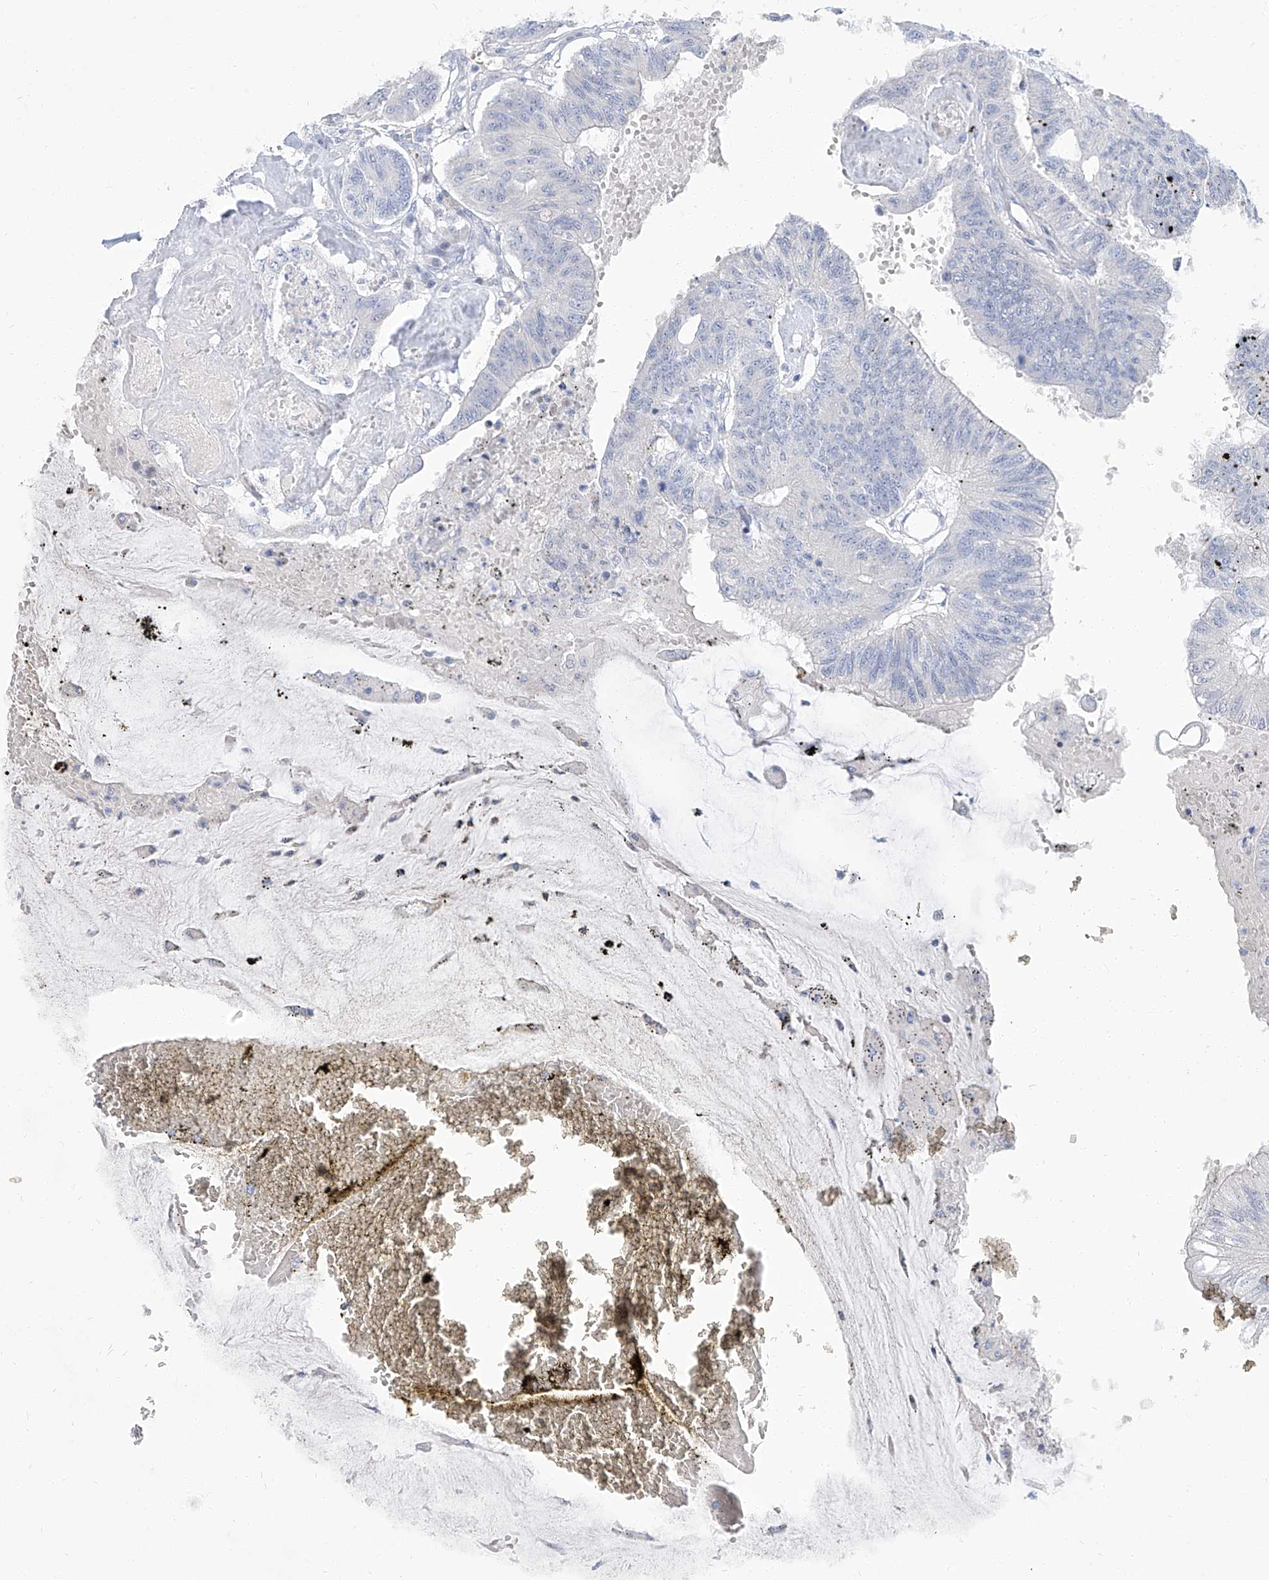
{"staining": {"intensity": "negative", "quantity": "none", "location": "none"}, "tissue": "colorectal cancer", "cell_type": "Tumor cells", "image_type": "cancer", "snomed": [{"axis": "morphology", "description": "Adenoma, NOS"}, {"axis": "morphology", "description": "Adenocarcinoma, NOS"}, {"axis": "topography", "description": "Colon"}], "caption": "Immunohistochemical staining of human colorectal cancer demonstrates no significant staining in tumor cells.", "gene": "TXLNB", "patient": {"sex": "male", "age": 79}}